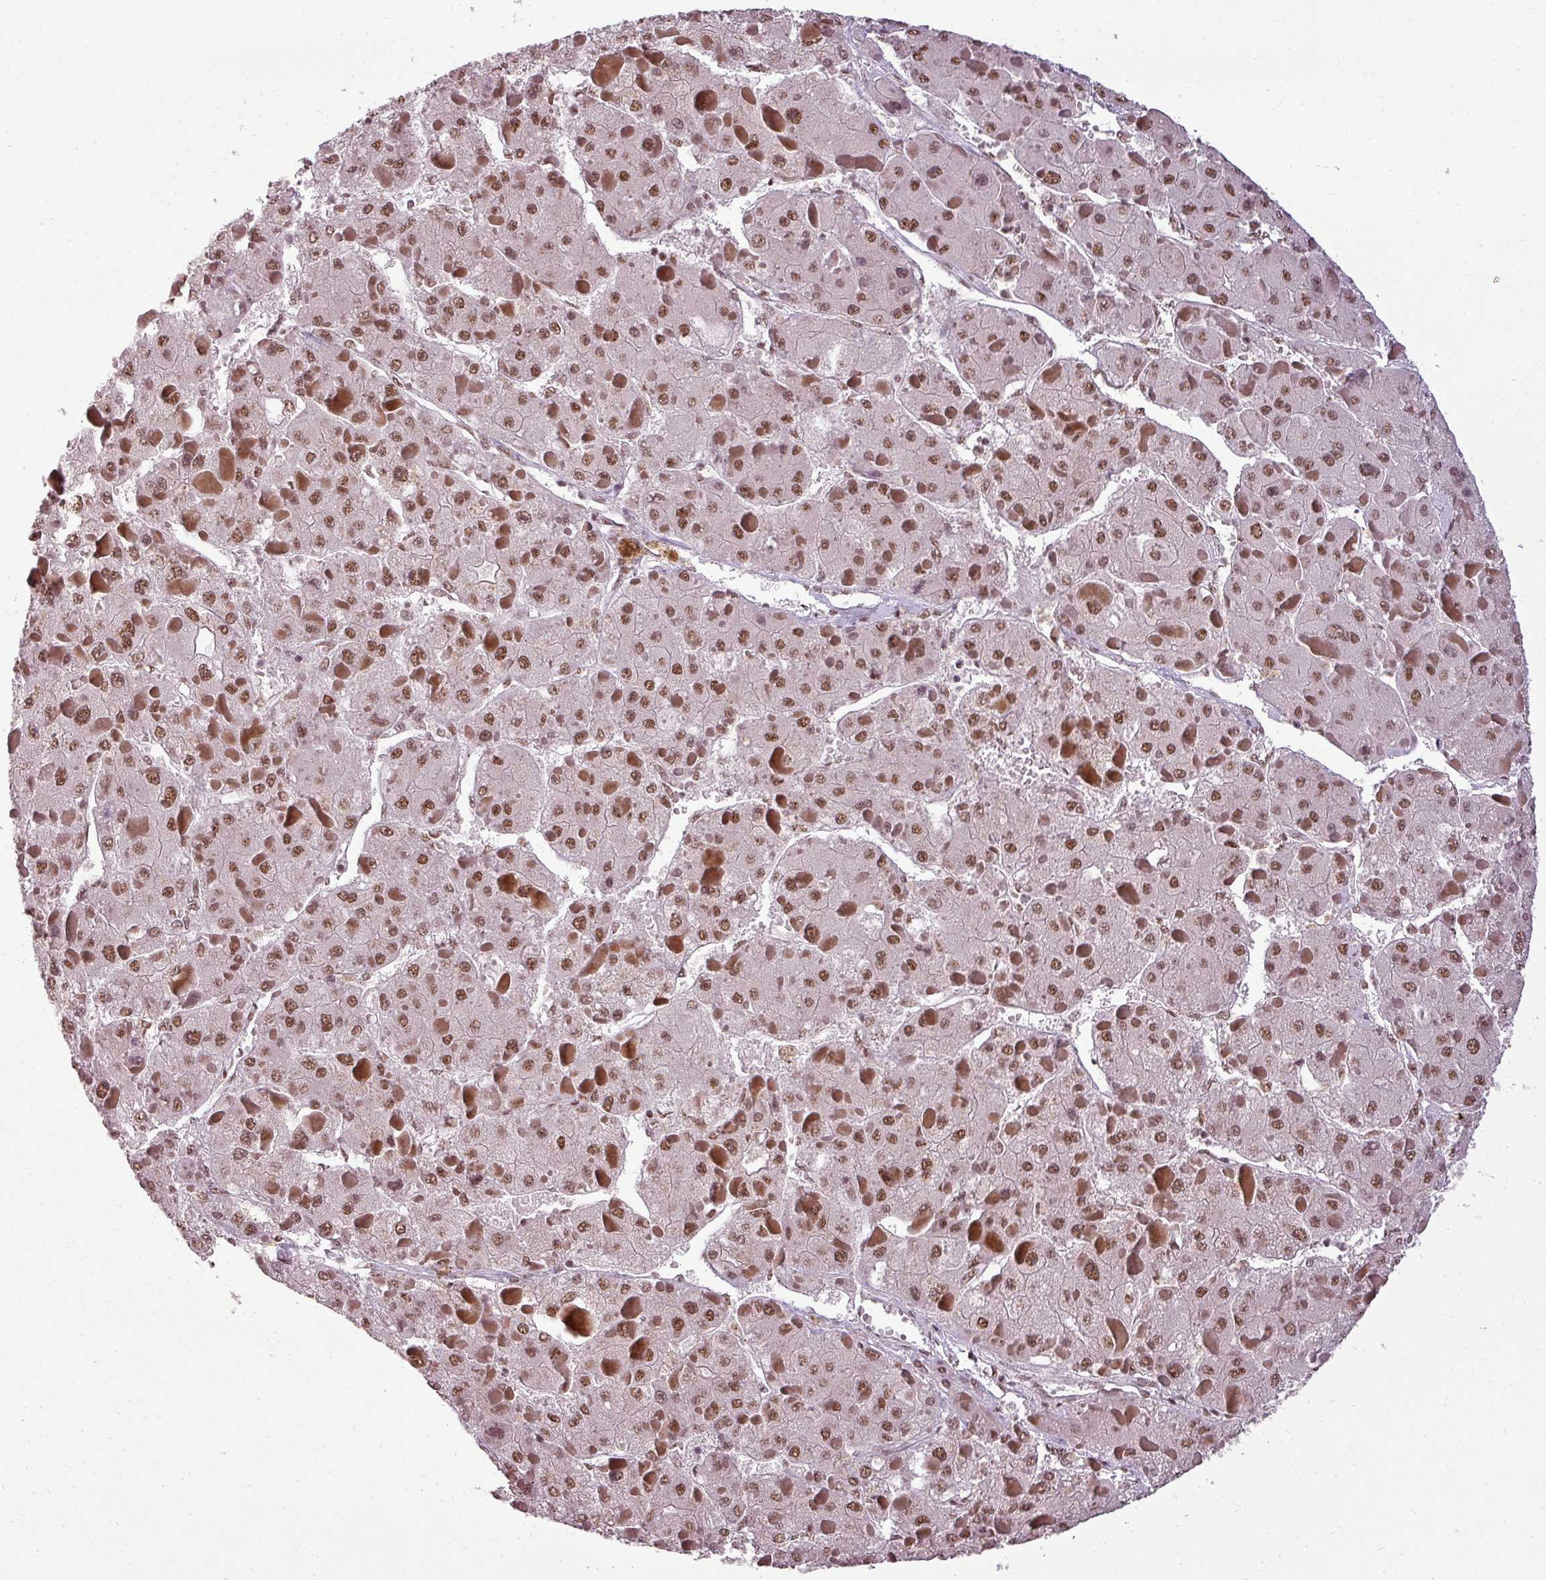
{"staining": {"intensity": "moderate", "quantity": ">75%", "location": "nuclear"}, "tissue": "liver cancer", "cell_type": "Tumor cells", "image_type": "cancer", "snomed": [{"axis": "morphology", "description": "Carcinoma, Hepatocellular, NOS"}, {"axis": "topography", "description": "Liver"}], "caption": "An immunohistochemistry photomicrograph of neoplastic tissue is shown. Protein staining in brown shows moderate nuclear positivity in liver cancer (hepatocellular carcinoma) within tumor cells.", "gene": "BCAS3", "patient": {"sex": "female", "age": 73}}